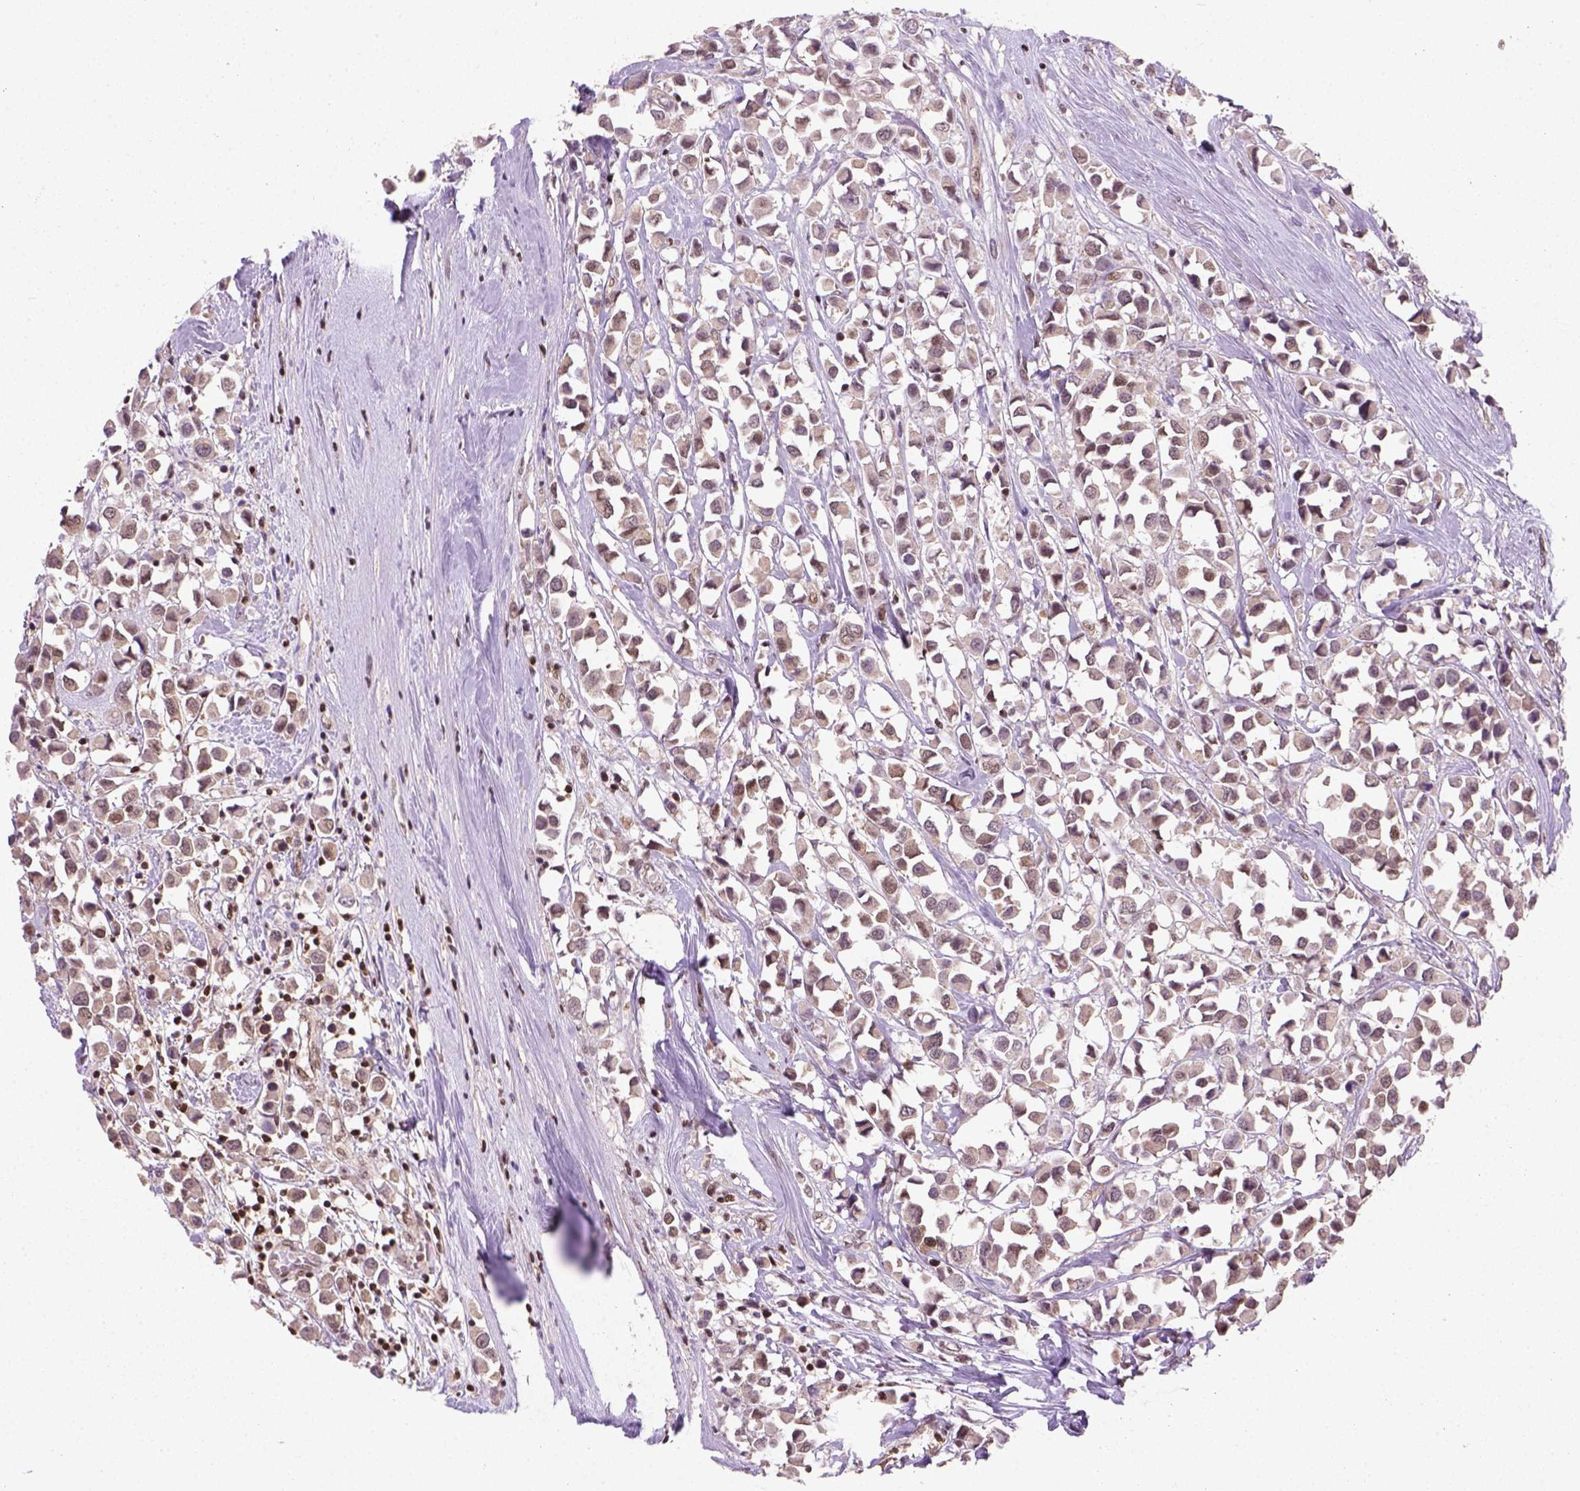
{"staining": {"intensity": "weak", "quantity": "25%-75%", "location": "nuclear"}, "tissue": "breast cancer", "cell_type": "Tumor cells", "image_type": "cancer", "snomed": [{"axis": "morphology", "description": "Duct carcinoma"}, {"axis": "topography", "description": "Breast"}], "caption": "Immunohistochemistry (IHC) micrograph of neoplastic tissue: breast cancer (intraductal carcinoma) stained using immunohistochemistry (IHC) reveals low levels of weak protein expression localized specifically in the nuclear of tumor cells, appearing as a nuclear brown color.", "gene": "MGMT", "patient": {"sex": "female", "age": 61}}